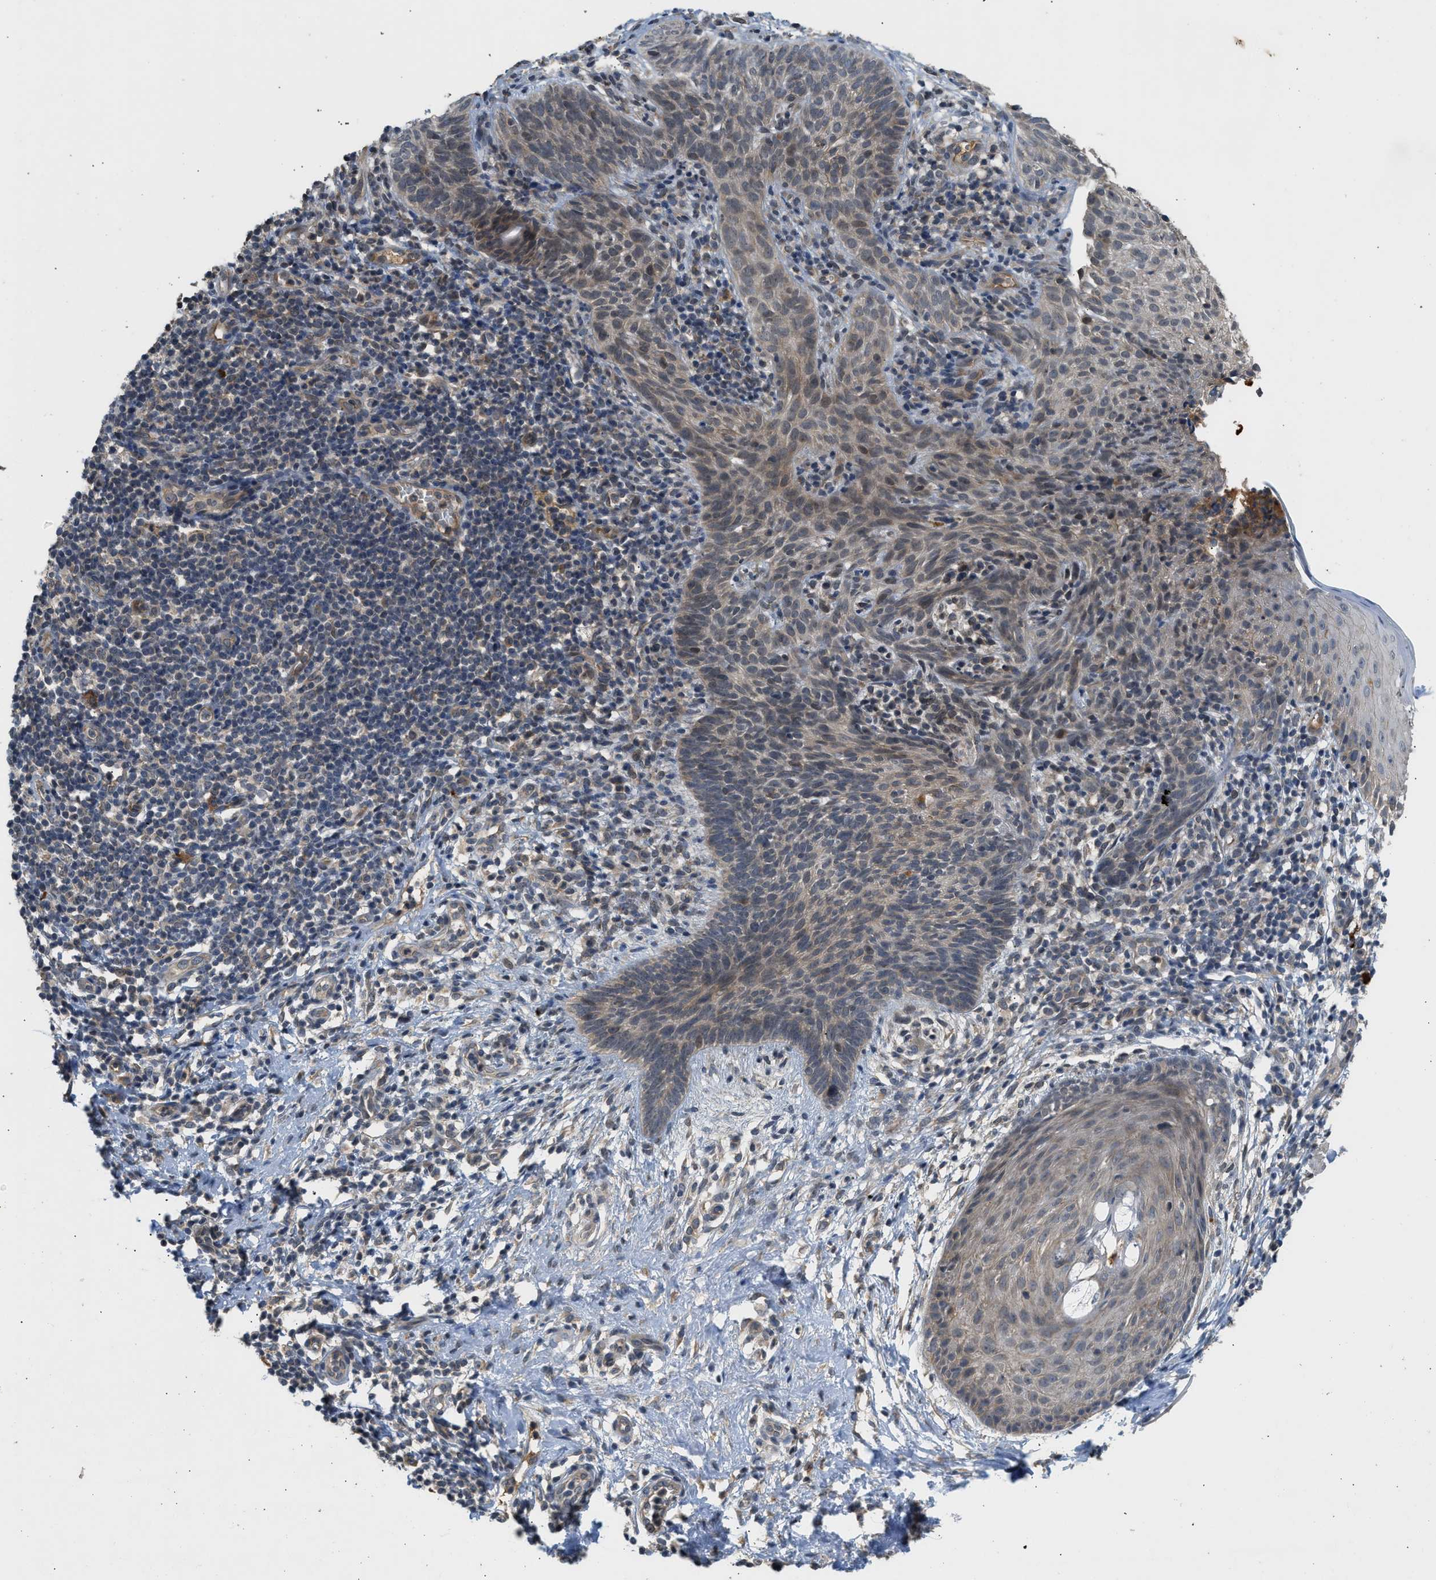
{"staining": {"intensity": "weak", "quantity": "25%-75%", "location": "cytoplasmic/membranous"}, "tissue": "skin cancer", "cell_type": "Tumor cells", "image_type": "cancer", "snomed": [{"axis": "morphology", "description": "Basal cell carcinoma"}, {"axis": "topography", "description": "Skin"}], "caption": "Basal cell carcinoma (skin) tissue demonstrates weak cytoplasmic/membranous staining in about 25%-75% of tumor cells, visualized by immunohistochemistry.", "gene": "ADCY8", "patient": {"sex": "male", "age": 60}}